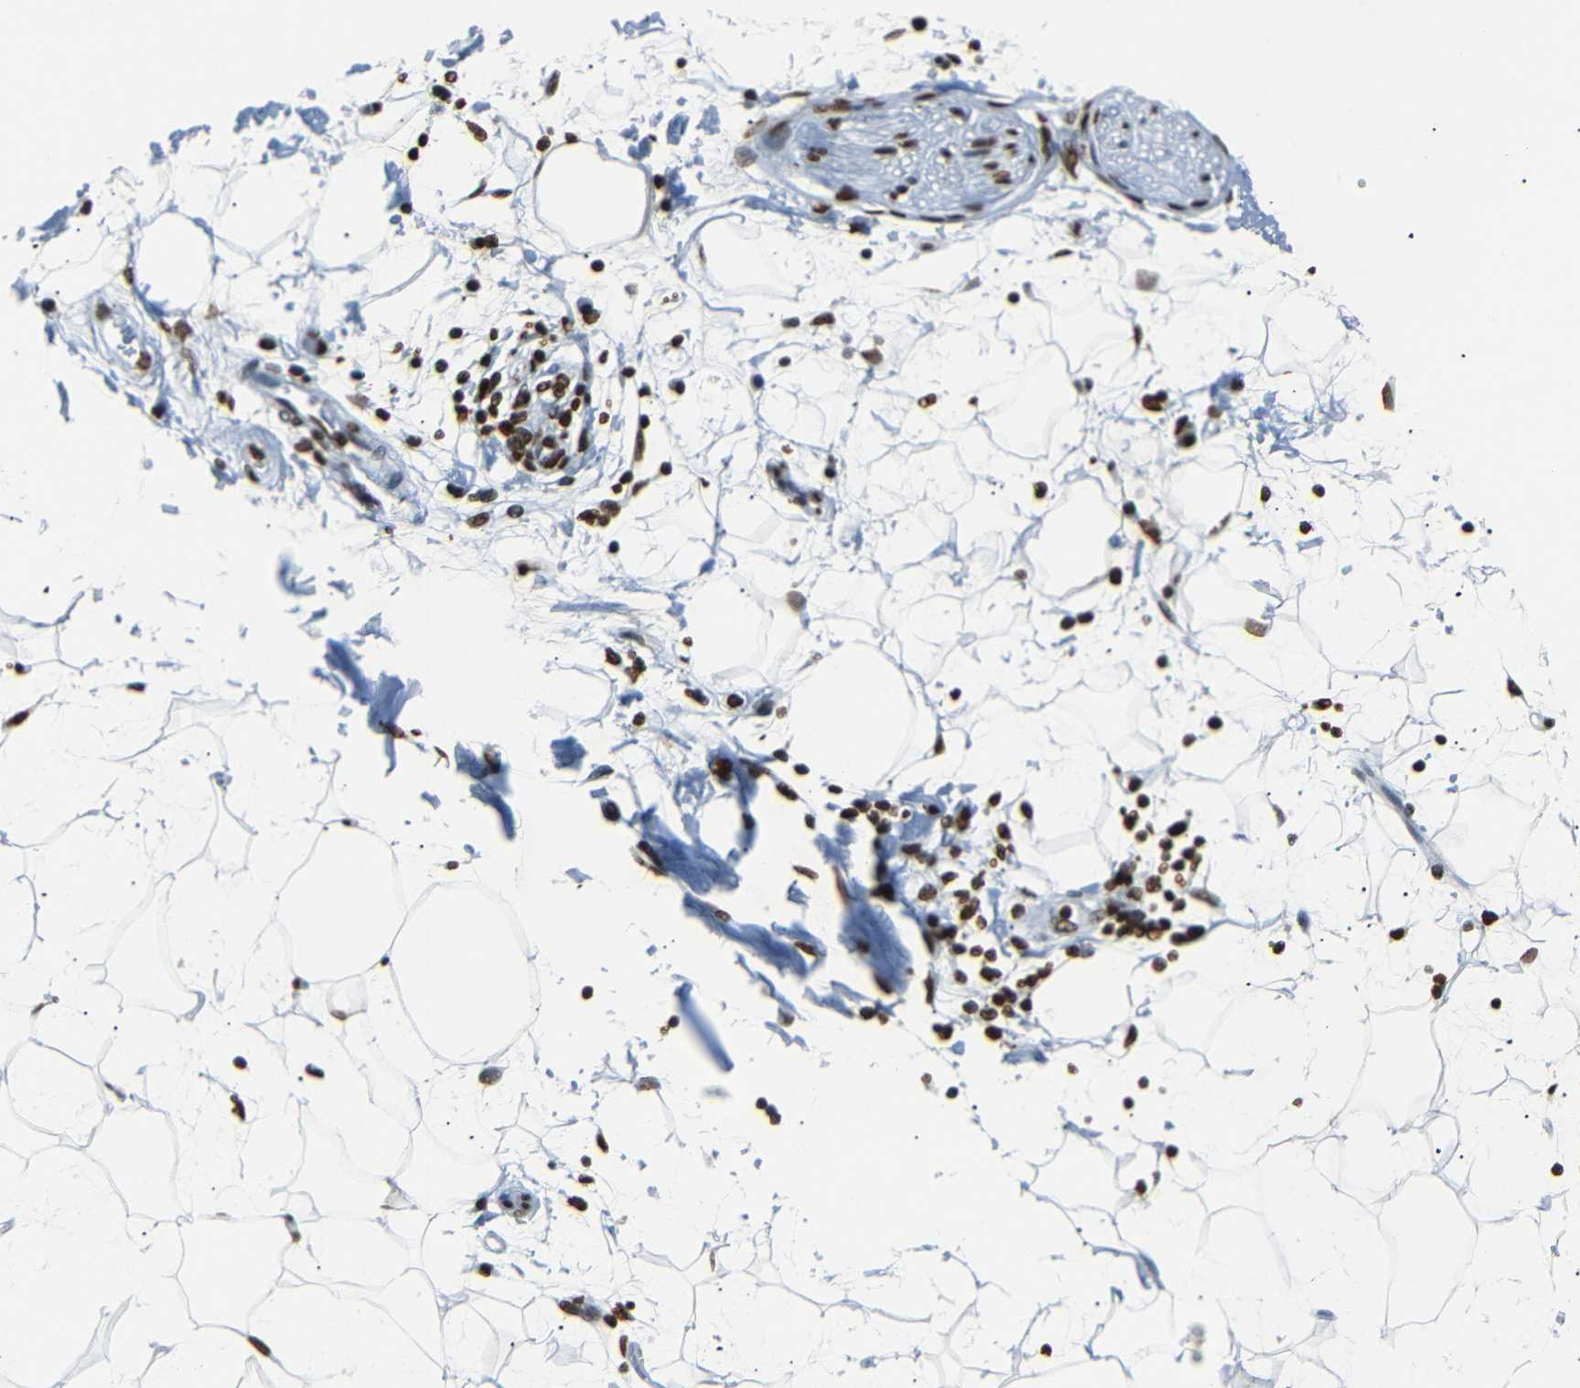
{"staining": {"intensity": "strong", "quantity": ">75%", "location": "nuclear"}, "tissue": "adipose tissue", "cell_type": "Adipocytes", "image_type": "normal", "snomed": [{"axis": "morphology", "description": "Normal tissue, NOS"}, {"axis": "topography", "description": "Soft tissue"}], "caption": "DAB (3,3'-diaminobenzidine) immunohistochemical staining of normal human adipose tissue shows strong nuclear protein positivity in approximately >75% of adipocytes.", "gene": "HMGN1", "patient": {"sex": "male", "age": 72}}